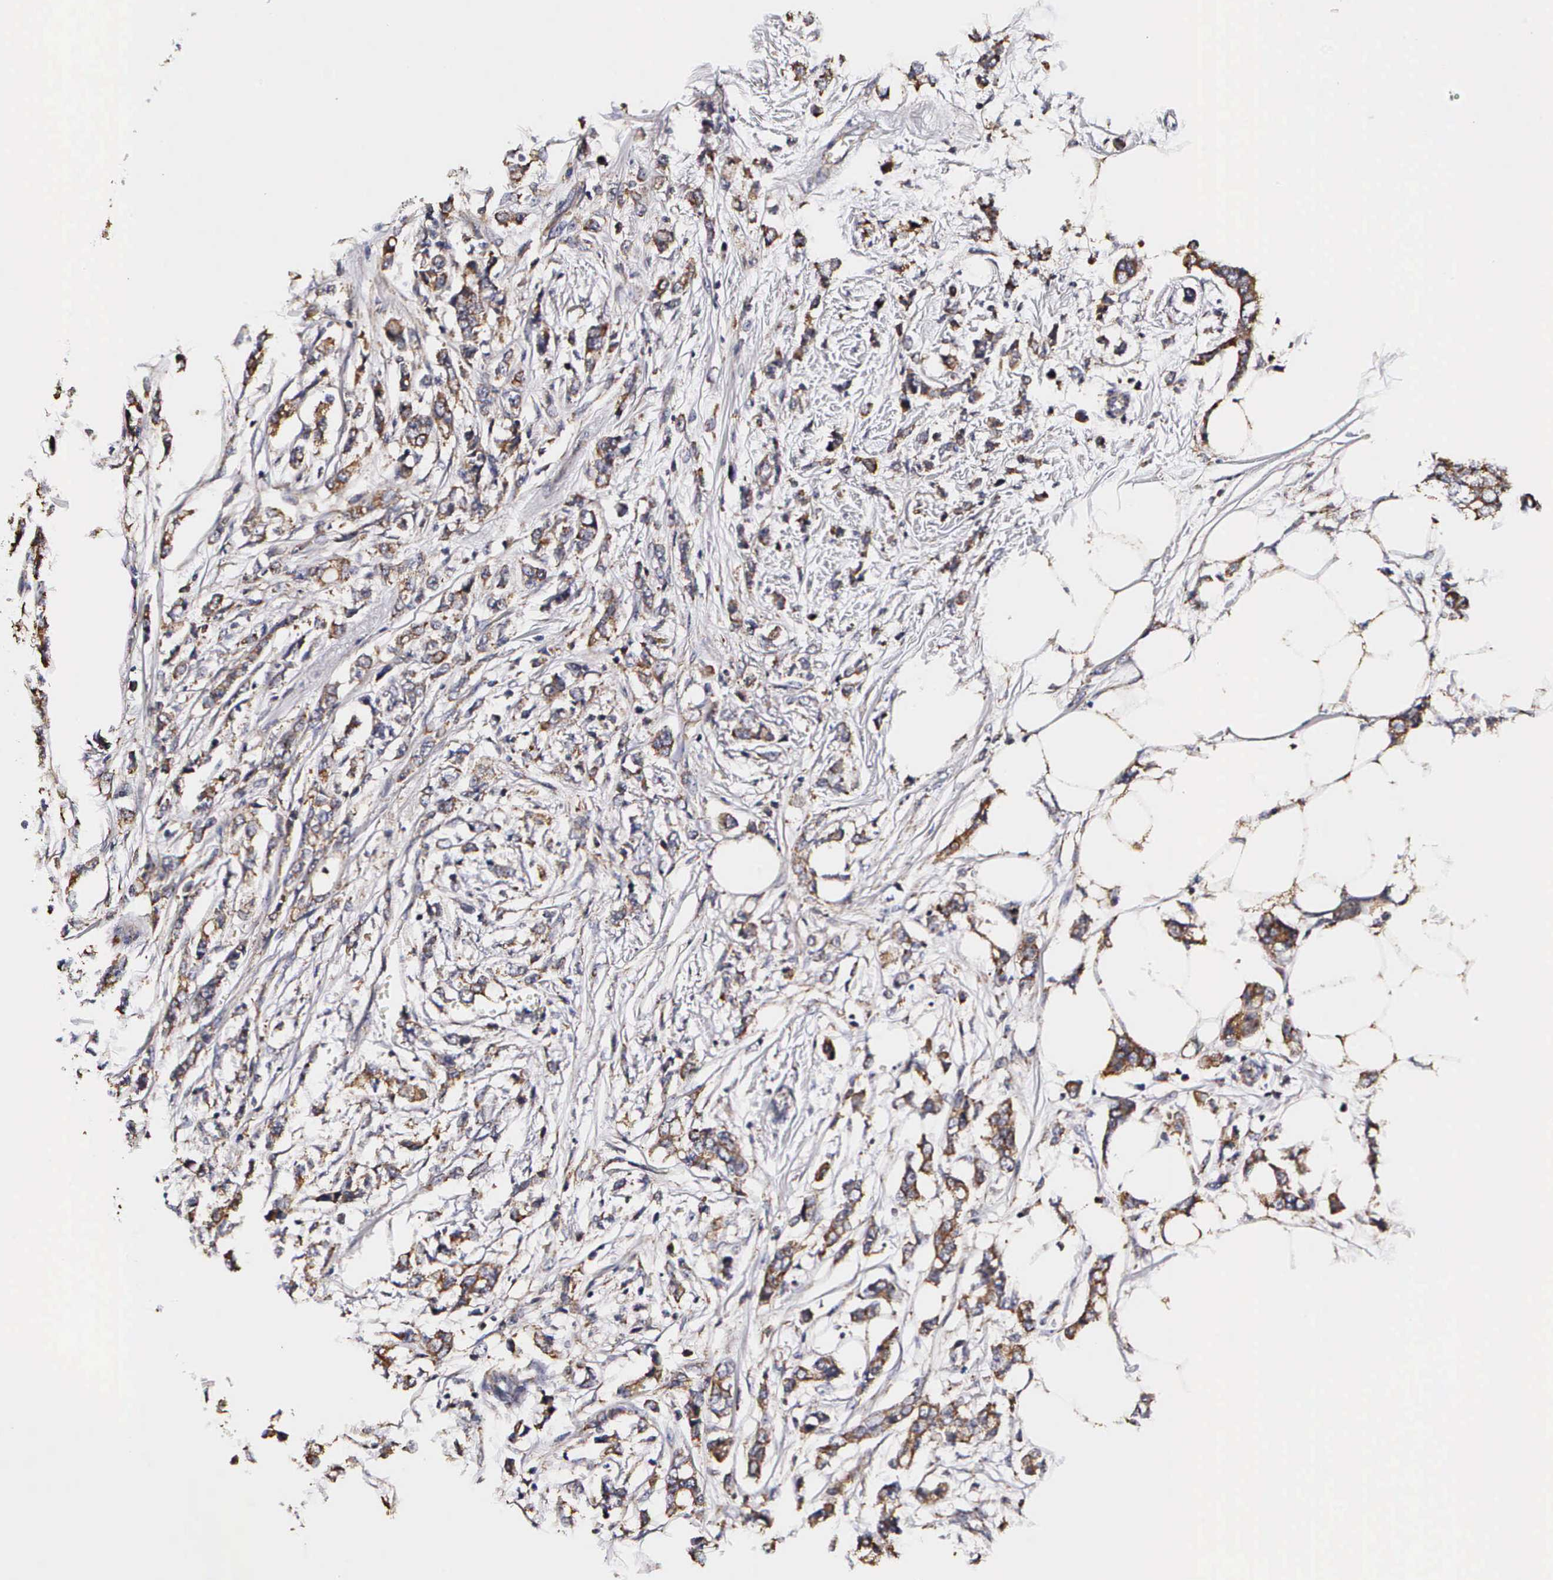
{"staining": {"intensity": "moderate", "quantity": ">75%", "location": "cytoplasmic/membranous"}, "tissue": "breast cancer", "cell_type": "Tumor cells", "image_type": "cancer", "snomed": [{"axis": "morphology", "description": "Duct carcinoma"}, {"axis": "topography", "description": "Breast"}], "caption": "Immunohistochemical staining of breast cancer shows moderate cytoplasmic/membranous protein positivity in approximately >75% of tumor cells.", "gene": "PSMA3", "patient": {"sex": "female", "age": 84}}